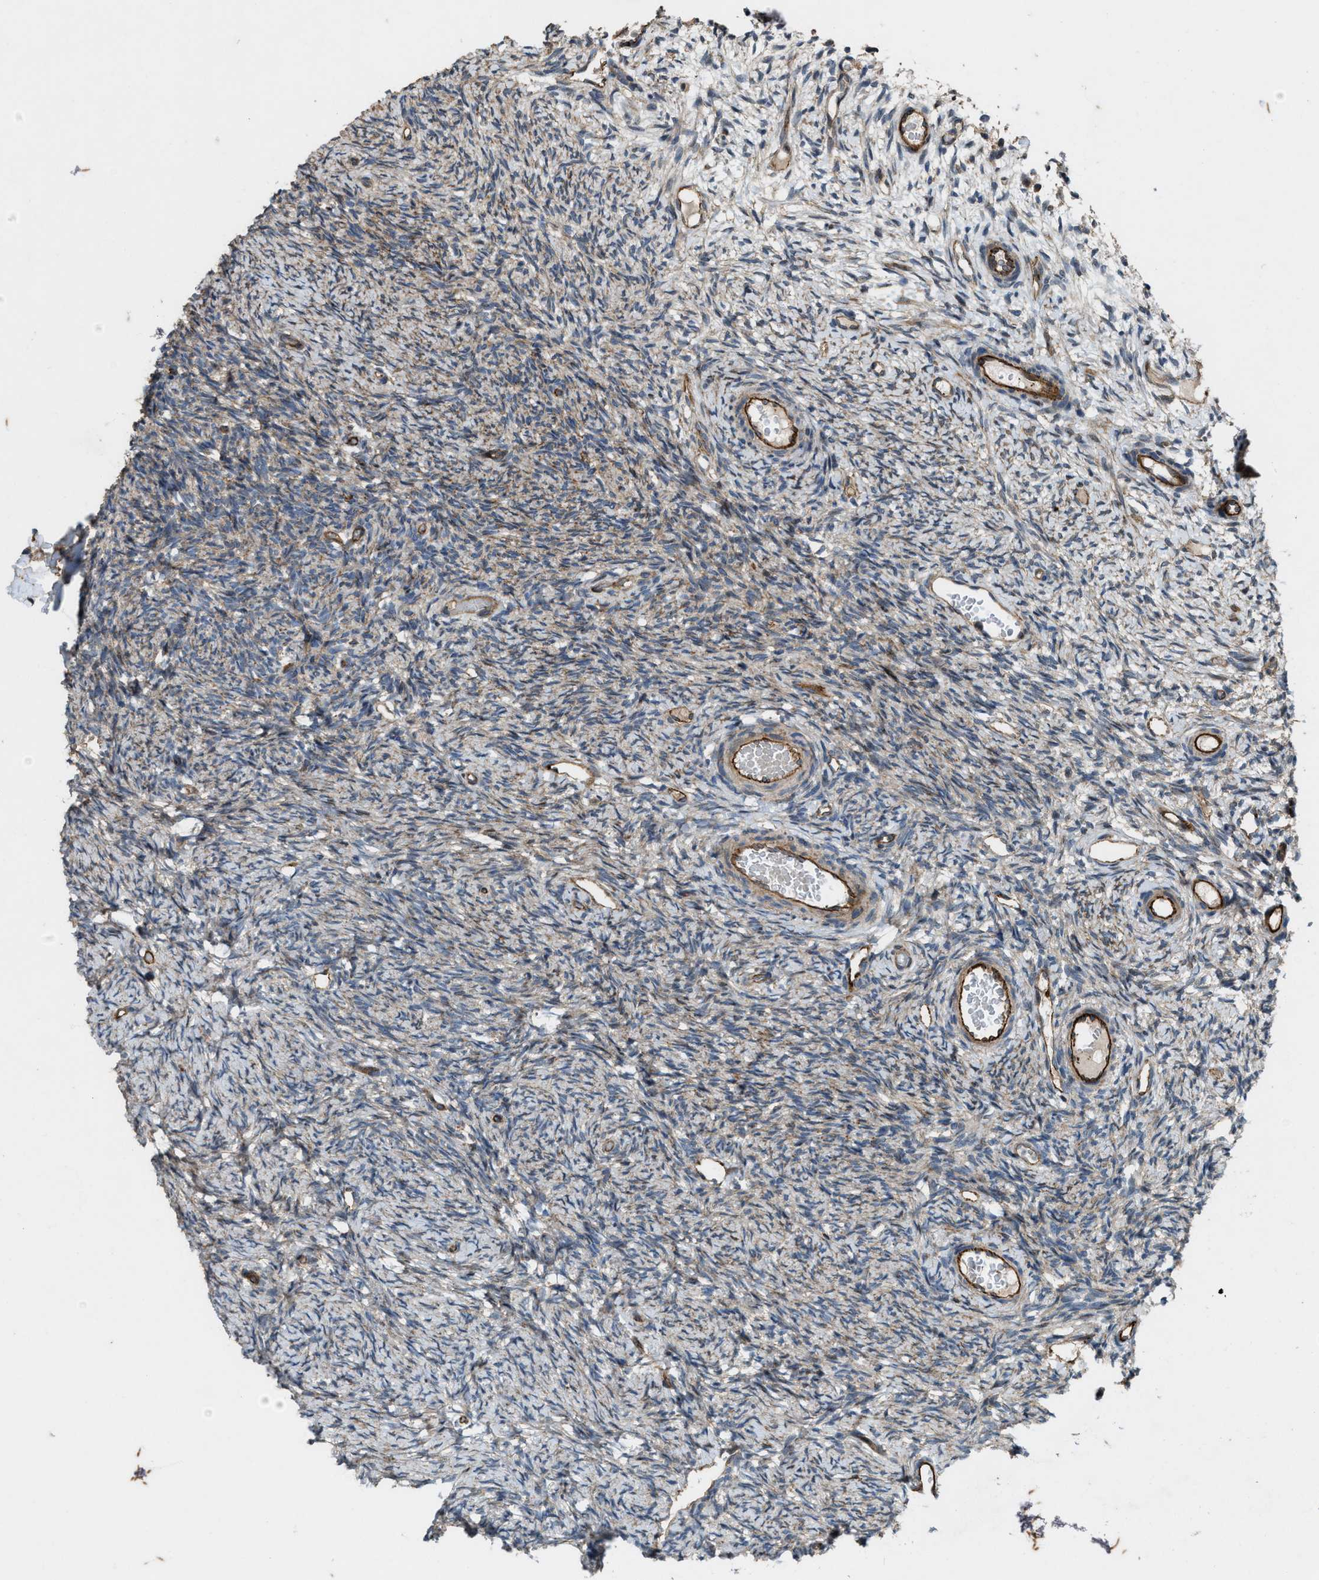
{"staining": {"intensity": "weak", "quantity": "<25%", "location": "cytoplasmic/membranous"}, "tissue": "ovary", "cell_type": "Ovarian stroma cells", "image_type": "normal", "snomed": [{"axis": "morphology", "description": "Normal tissue, NOS"}, {"axis": "topography", "description": "Ovary"}], "caption": "DAB immunohistochemical staining of unremarkable ovary shows no significant staining in ovarian stroma cells.", "gene": "LRRC72", "patient": {"sex": "female", "age": 33}}